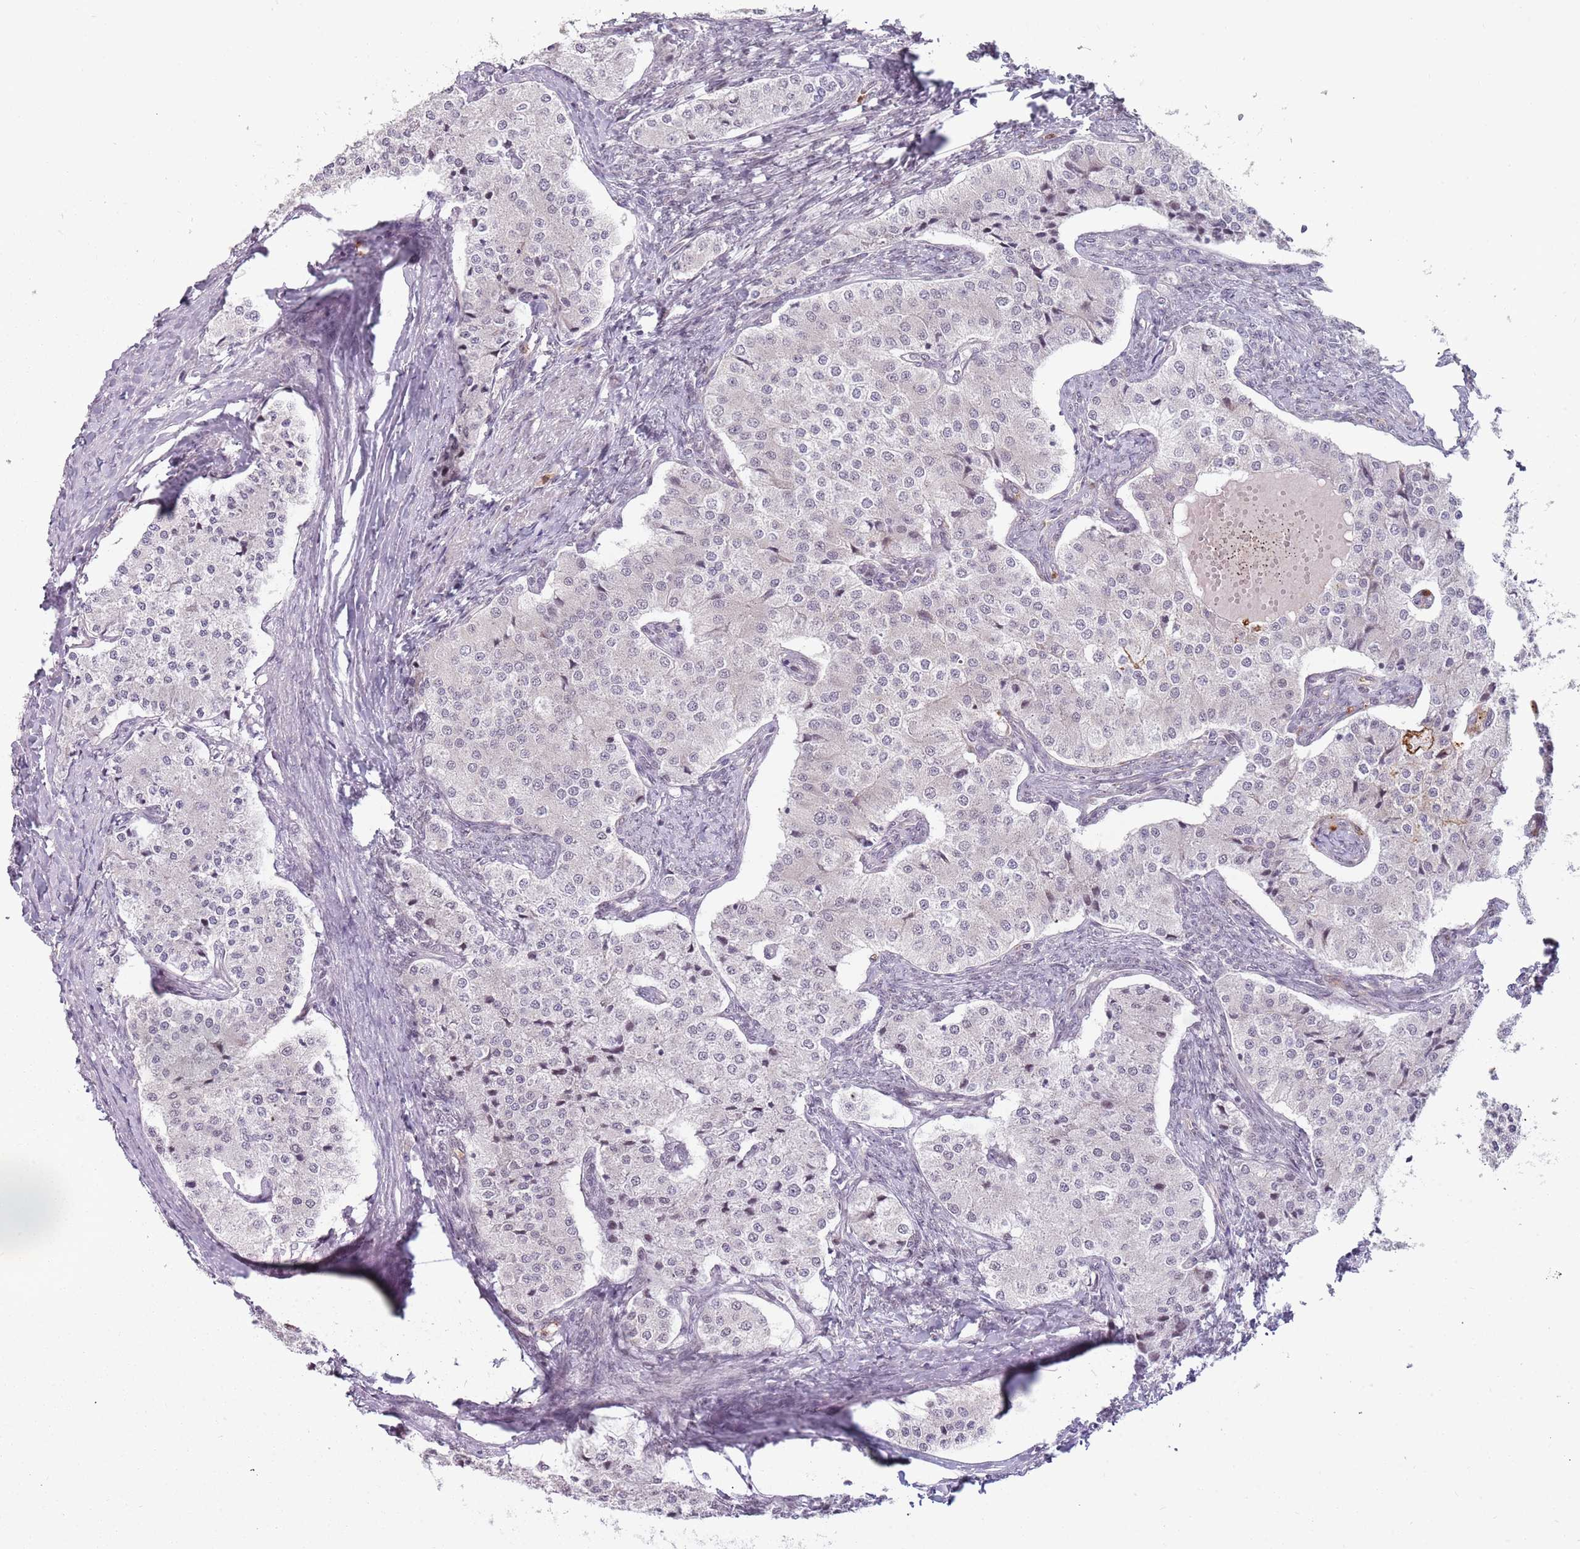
{"staining": {"intensity": "negative", "quantity": "none", "location": "none"}, "tissue": "carcinoid", "cell_type": "Tumor cells", "image_type": "cancer", "snomed": [{"axis": "morphology", "description": "Carcinoid, malignant, NOS"}, {"axis": "topography", "description": "Colon"}], "caption": "The IHC micrograph has no significant staining in tumor cells of carcinoid tissue. Nuclei are stained in blue.", "gene": "REXO4", "patient": {"sex": "female", "age": 52}}